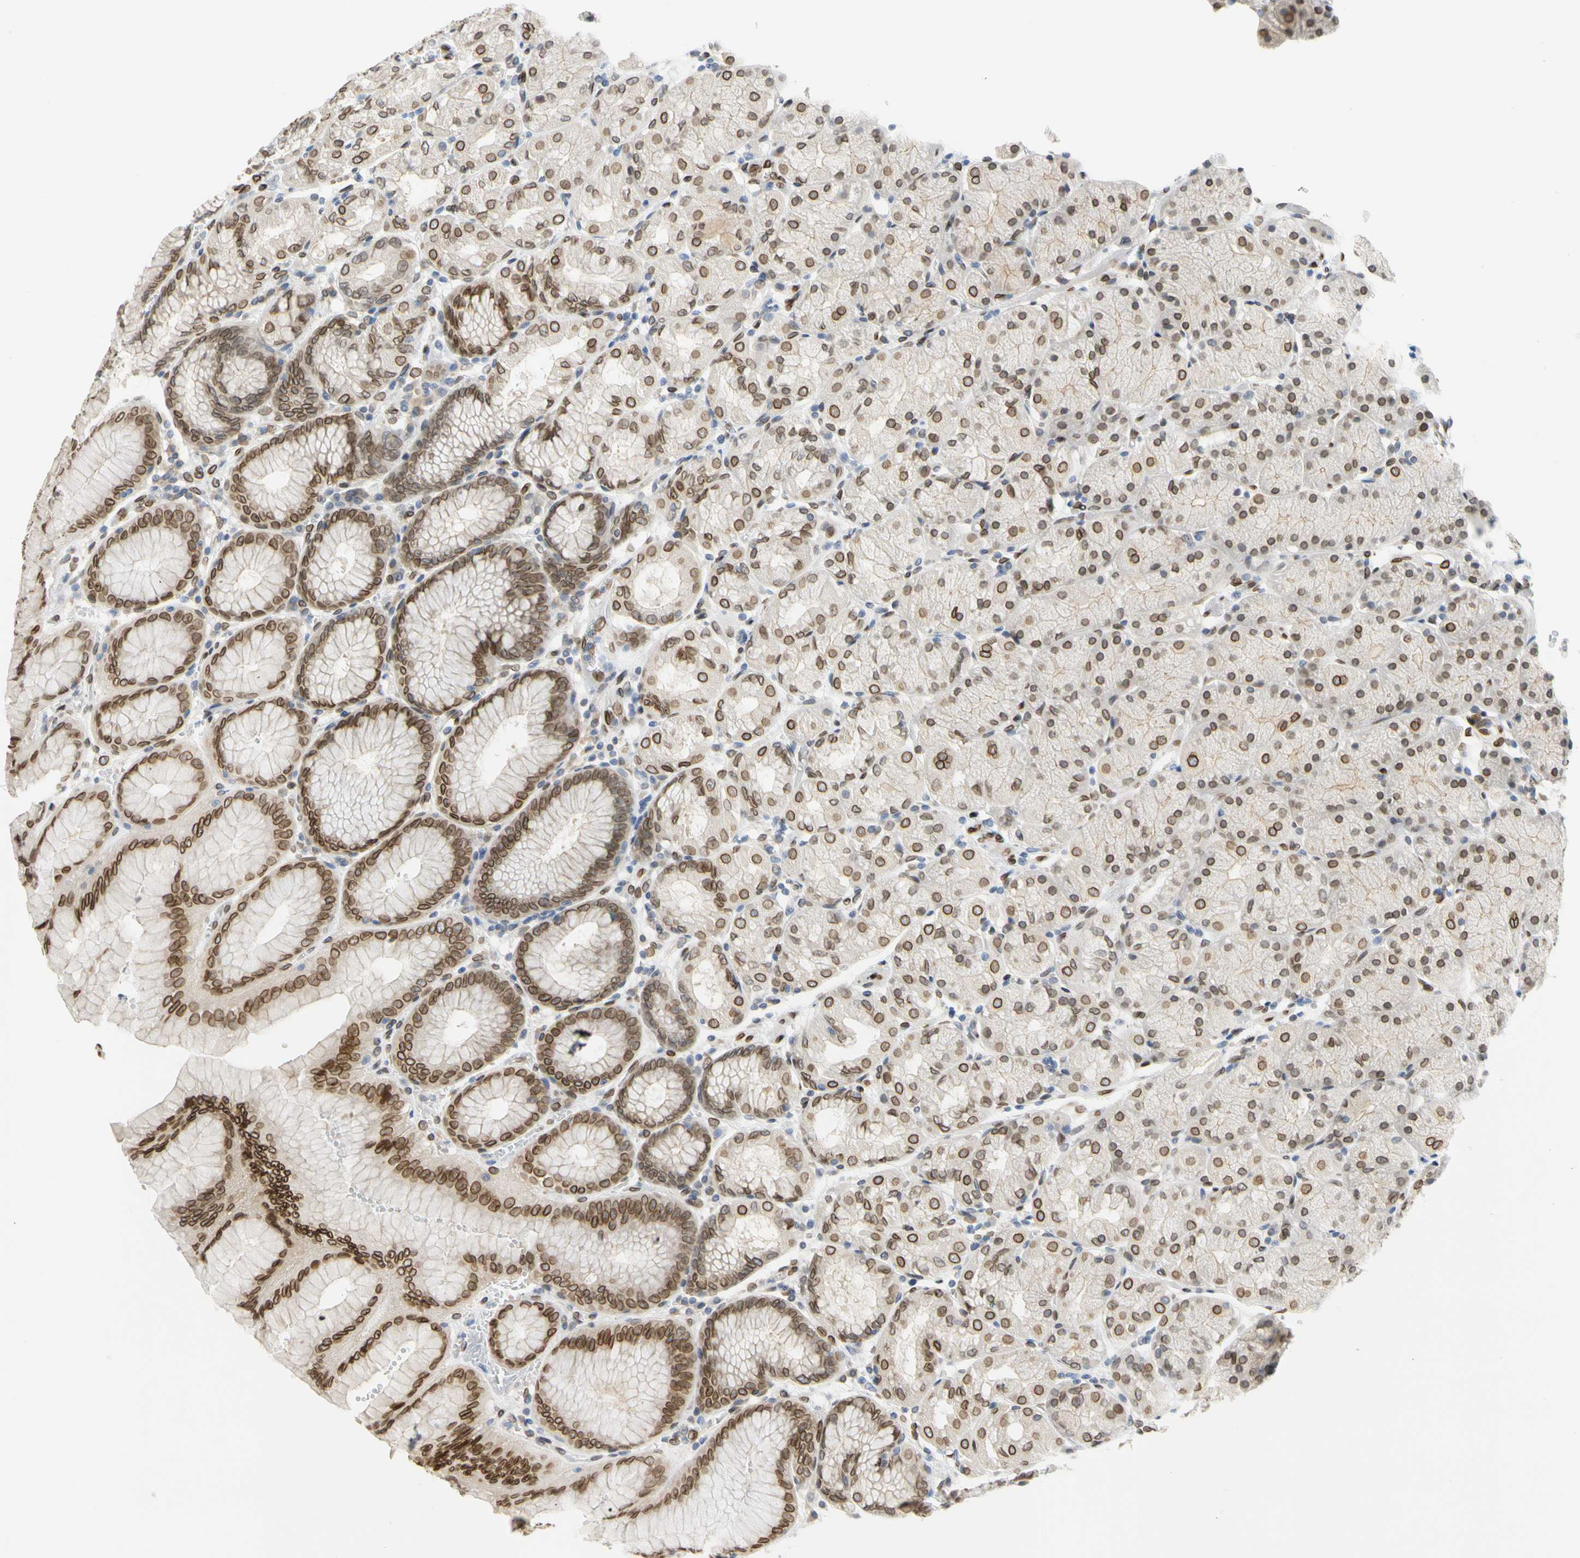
{"staining": {"intensity": "moderate", "quantity": ">75%", "location": "cytoplasmic/membranous,nuclear"}, "tissue": "stomach", "cell_type": "Glandular cells", "image_type": "normal", "snomed": [{"axis": "morphology", "description": "Normal tissue, NOS"}, {"axis": "topography", "description": "Stomach, upper"}, {"axis": "topography", "description": "Stomach"}], "caption": "The micrograph shows staining of normal stomach, revealing moderate cytoplasmic/membranous,nuclear protein staining (brown color) within glandular cells. (Brightfield microscopy of DAB IHC at high magnification).", "gene": "SUN1", "patient": {"sex": "male", "age": 76}}